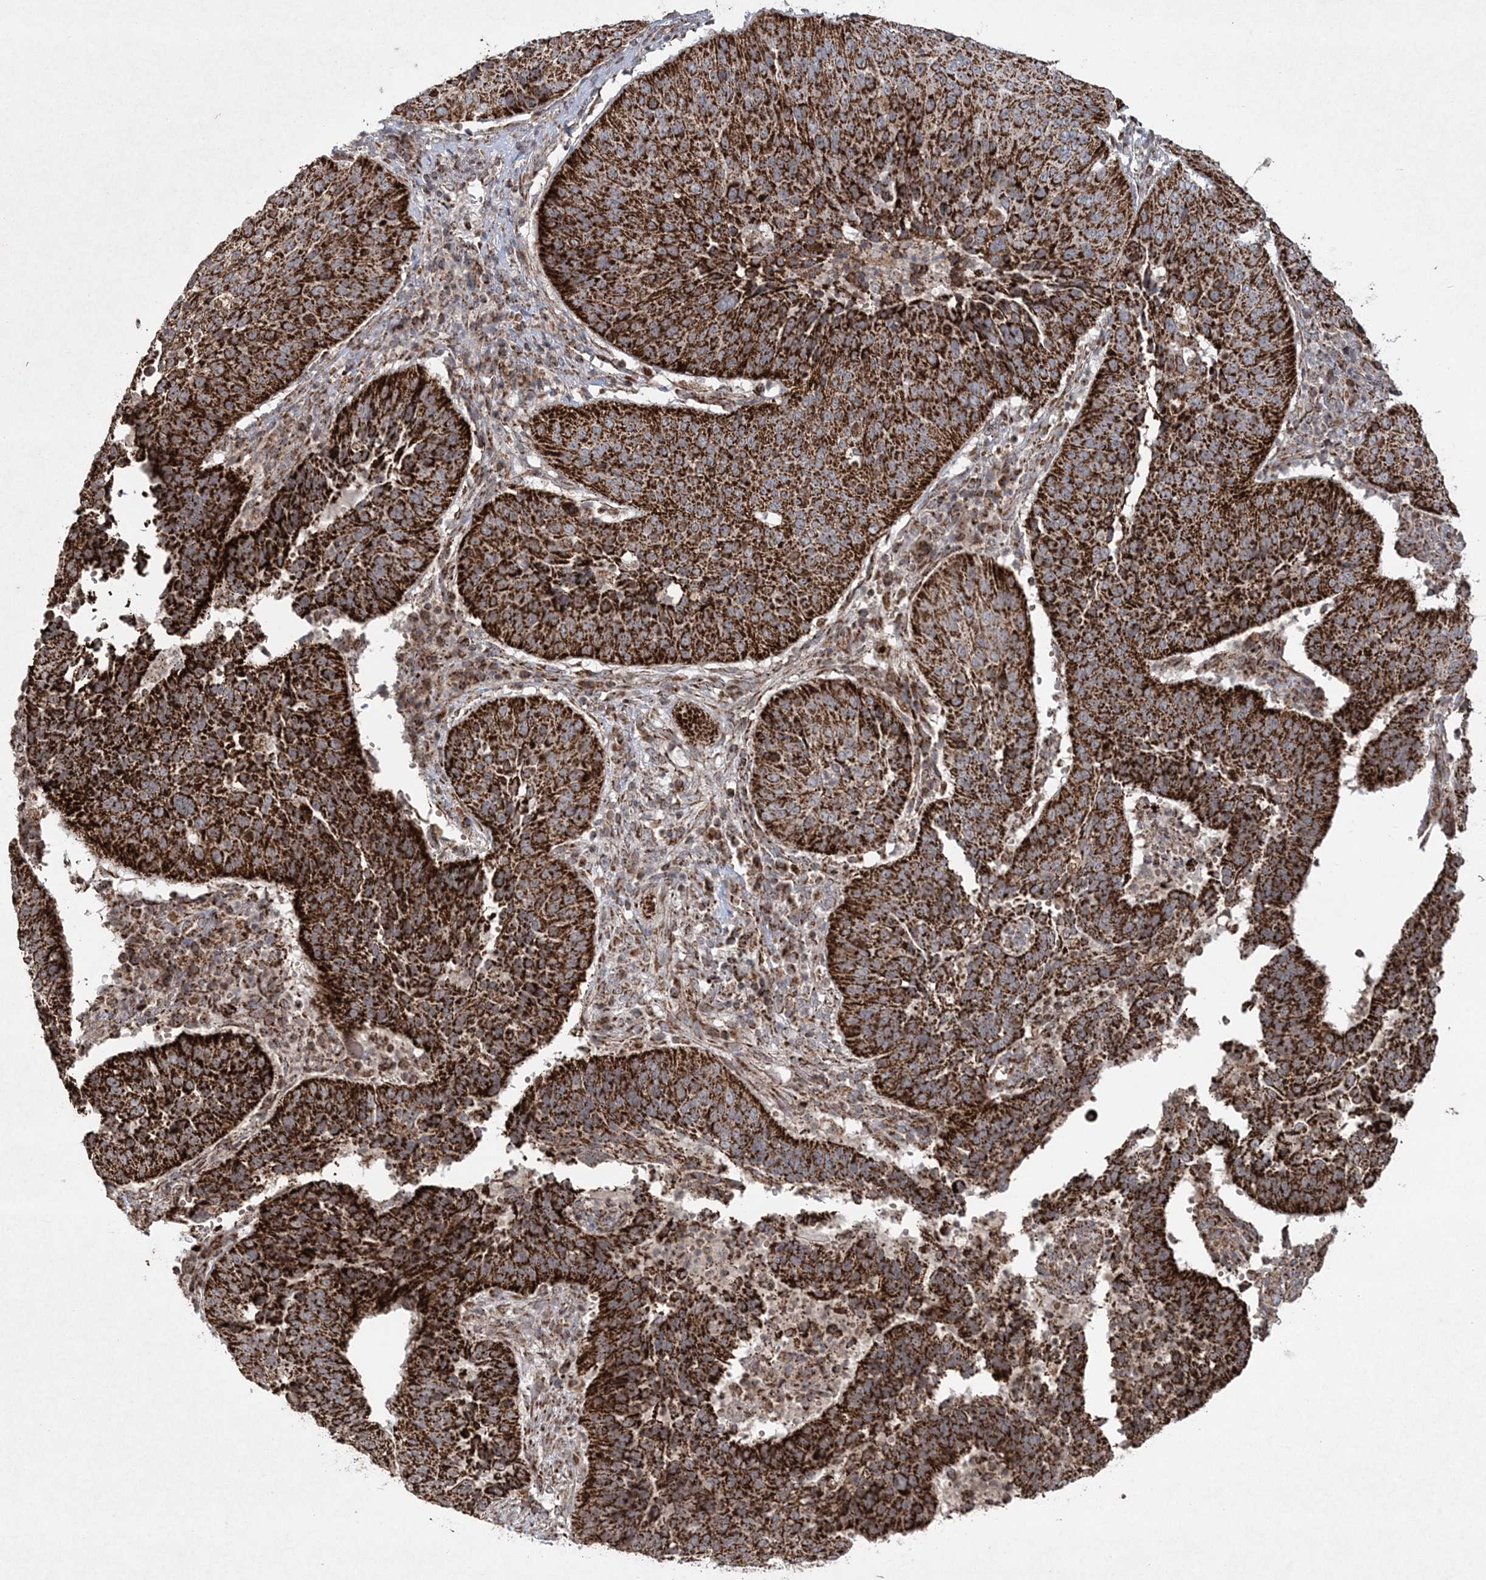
{"staining": {"intensity": "strong", "quantity": ">75%", "location": "cytoplasmic/membranous"}, "tissue": "cervical cancer", "cell_type": "Tumor cells", "image_type": "cancer", "snomed": [{"axis": "morphology", "description": "Normal tissue, NOS"}, {"axis": "morphology", "description": "Squamous cell carcinoma, NOS"}, {"axis": "topography", "description": "Cervix"}], "caption": "Immunohistochemical staining of cervical cancer (squamous cell carcinoma) demonstrates high levels of strong cytoplasmic/membranous expression in approximately >75% of tumor cells. The staining is performed using DAB (3,3'-diaminobenzidine) brown chromogen to label protein expression. The nuclei are counter-stained blue using hematoxylin.", "gene": "LRPPRC", "patient": {"sex": "female", "age": 39}}